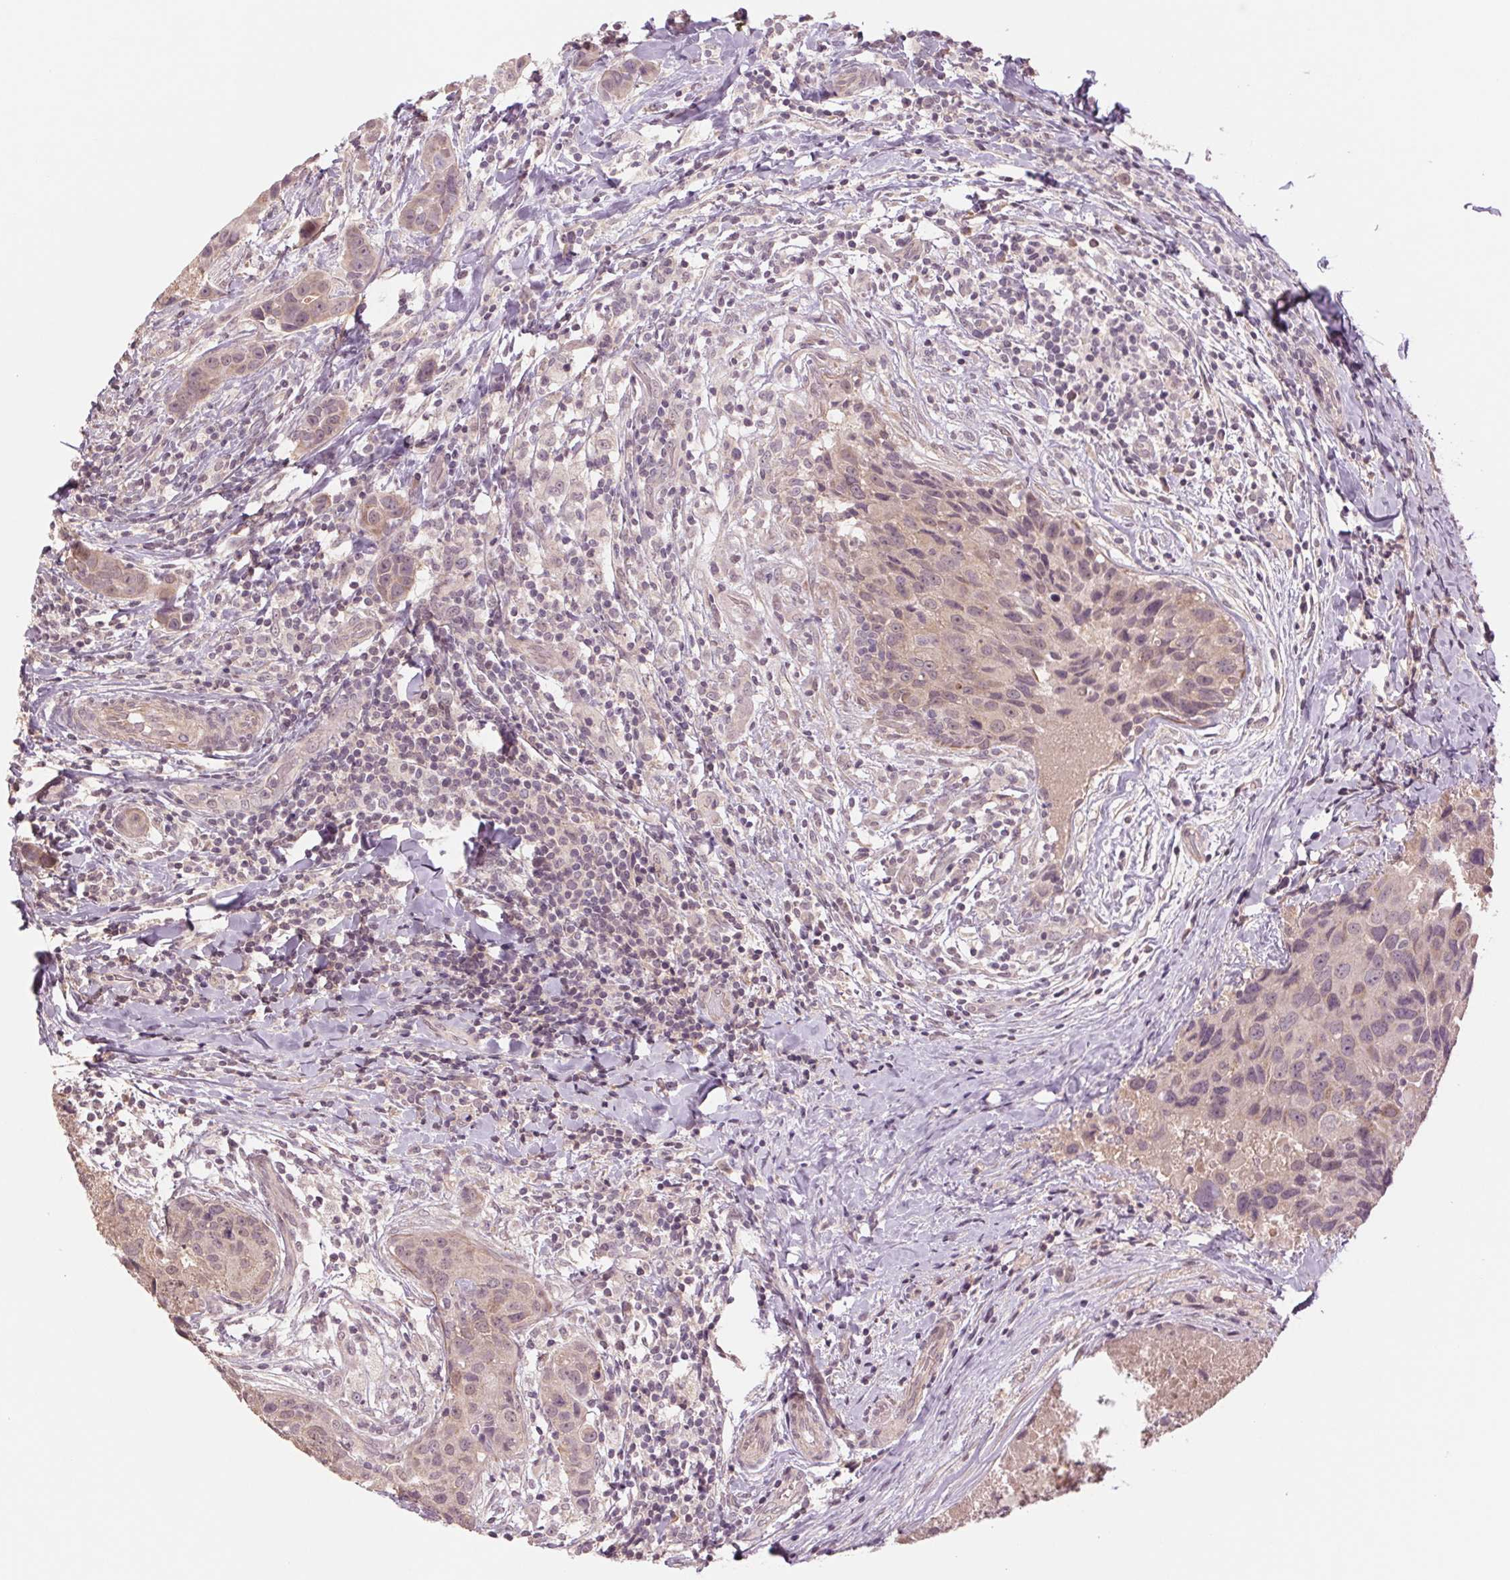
{"staining": {"intensity": "weak", "quantity": "<25%", "location": "cytoplasmic/membranous"}, "tissue": "breast cancer", "cell_type": "Tumor cells", "image_type": "cancer", "snomed": [{"axis": "morphology", "description": "Duct carcinoma"}, {"axis": "topography", "description": "Breast"}], "caption": "Micrograph shows no significant protein expression in tumor cells of invasive ductal carcinoma (breast). (Stains: DAB (3,3'-diaminobenzidine) immunohistochemistry with hematoxylin counter stain, Microscopy: brightfield microscopy at high magnification).", "gene": "PPIA", "patient": {"sex": "female", "age": 24}}